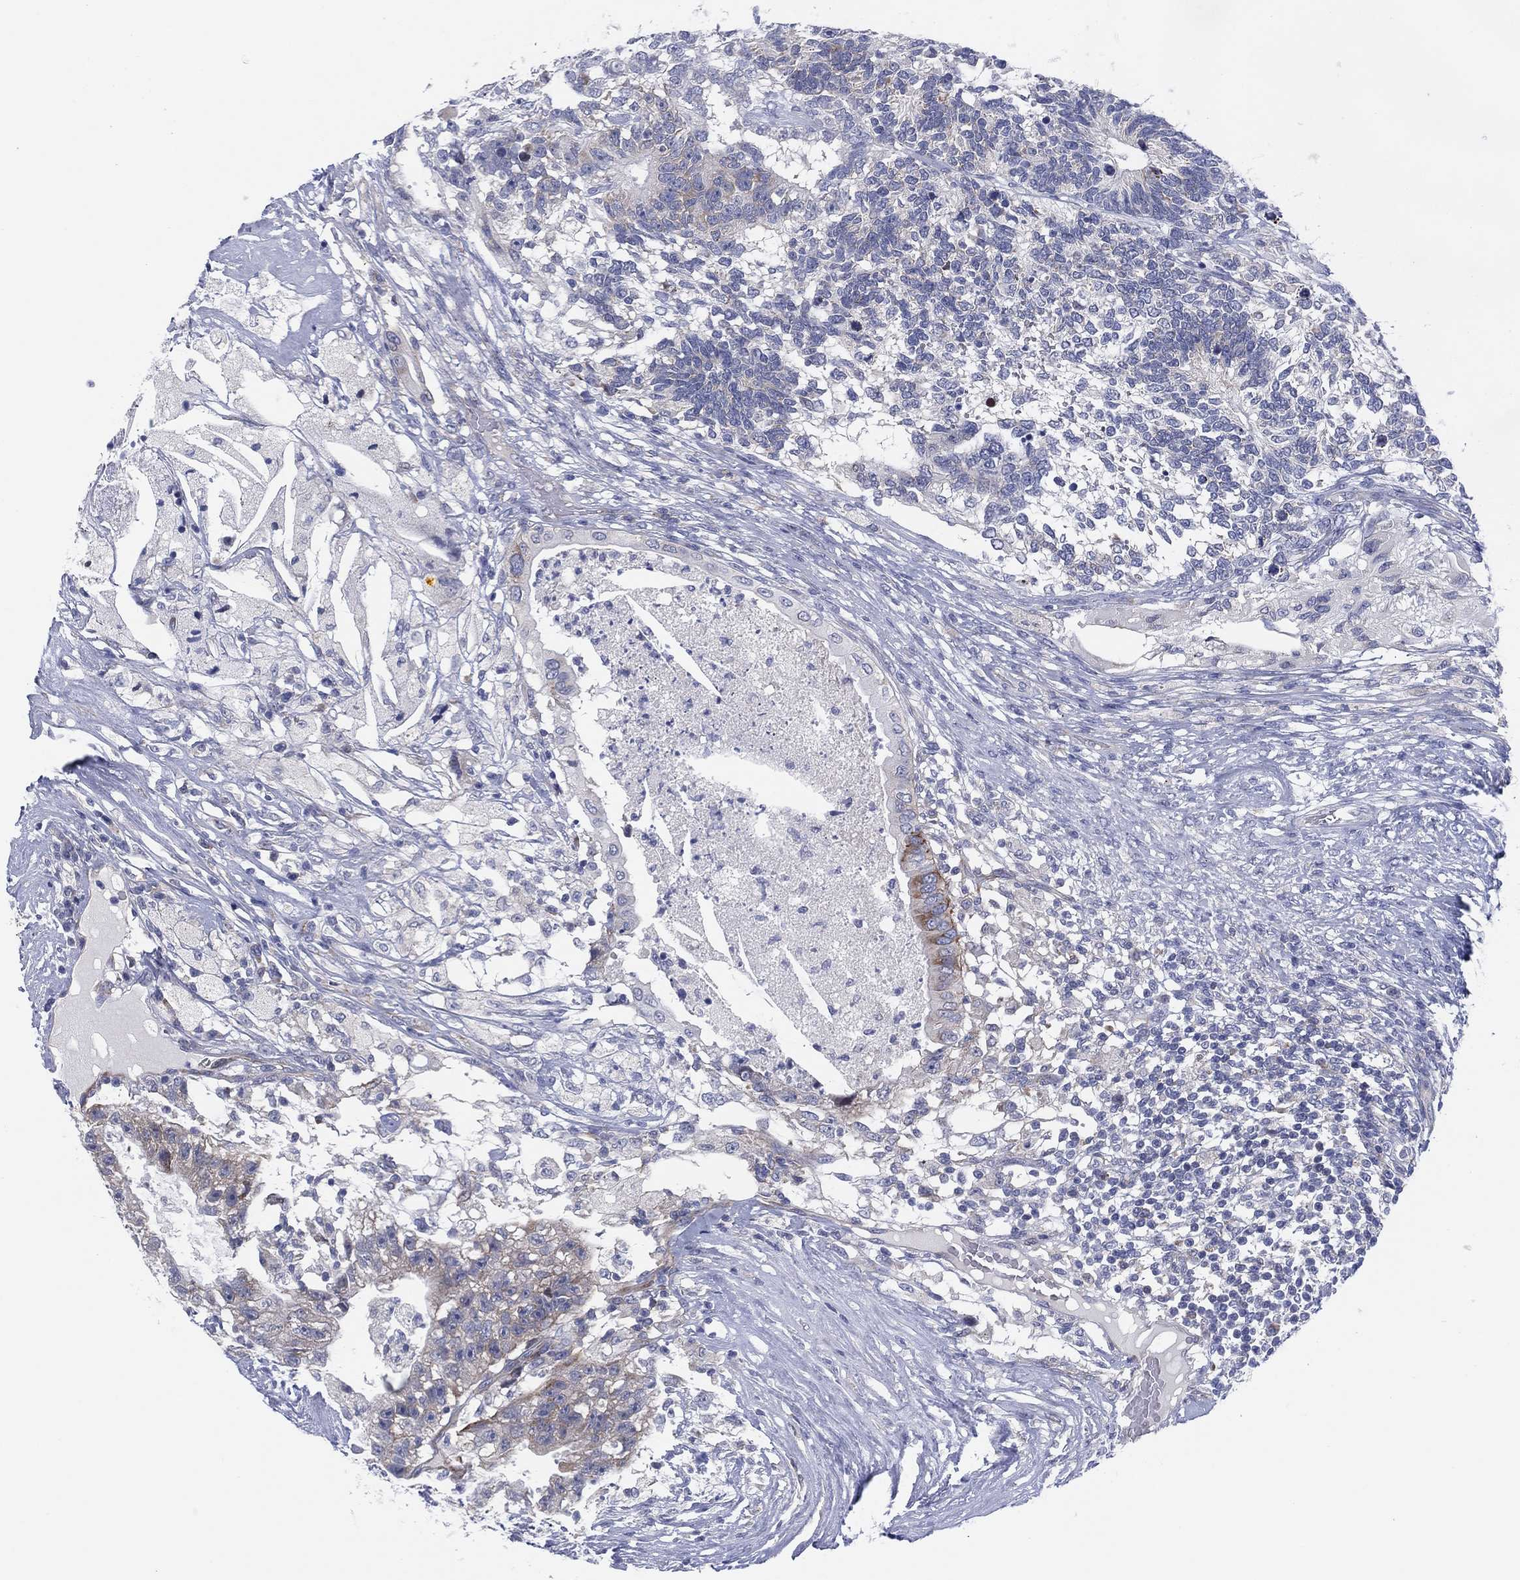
{"staining": {"intensity": "negative", "quantity": "none", "location": "none"}, "tissue": "testis cancer", "cell_type": "Tumor cells", "image_type": "cancer", "snomed": [{"axis": "morphology", "description": "Seminoma, NOS"}, {"axis": "morphology", "description": "Carcinoma, Embryonal, NOS"}, {"axis": "topography", "description": "Testis"}], "caption": "The image reveals no significant expression in tumor cells of embryonal carcinoma (testis).", "gene": "HEATR4", "patient": {"sex": "male", "age": 41}}